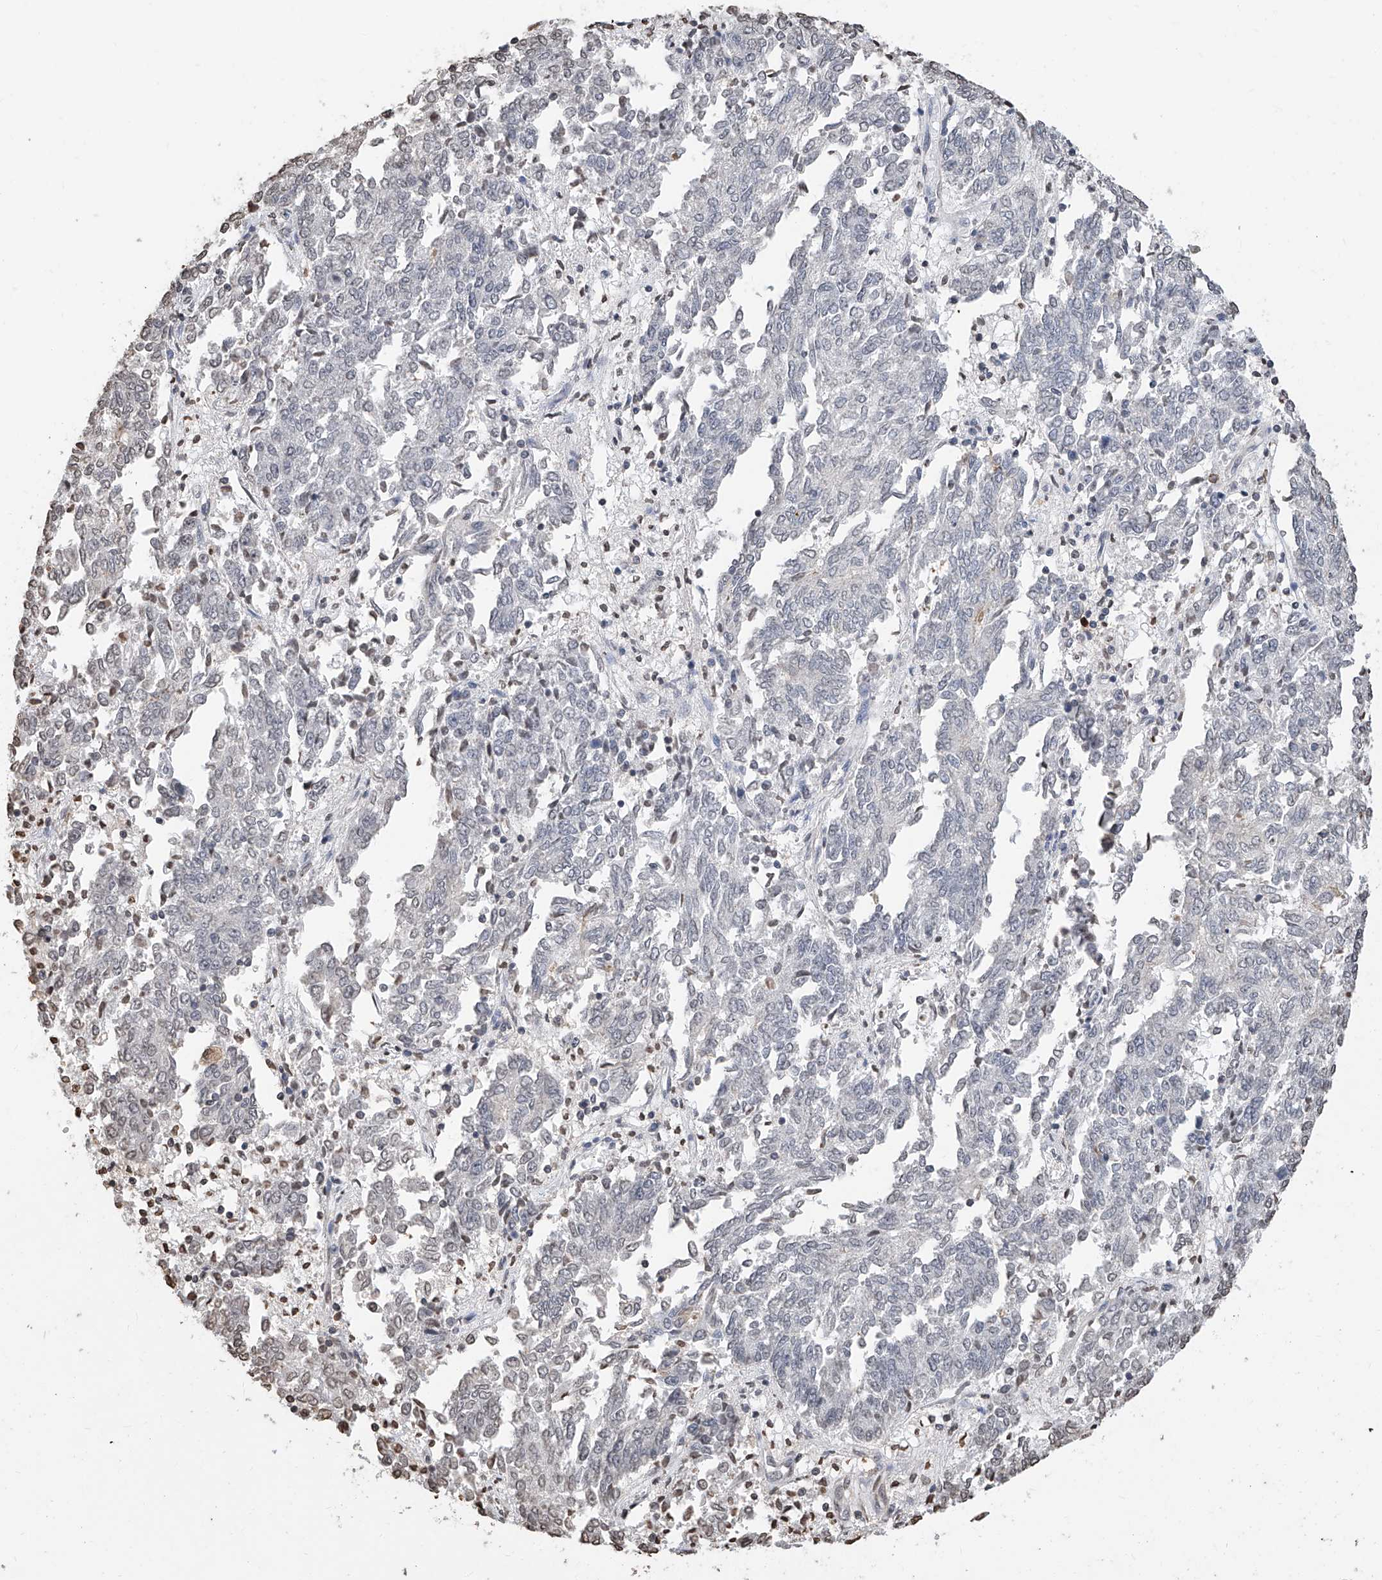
{"staining": {"intensity": "negative", "quantity": "none", "location": "none"}, "tissue": "endometrial cancer", "cell_type": "Tumor cells", "image_type": "cancer", "snomed": [{"axis": "morphology", "description": "Adenocarcinoma, NOS"}, {"axis": "topography", "description": "Endometrium"}], "caption": "Tumor cells show no significant protein staining in endometrial cancer.", "gene": "RP9", "patient": {"sex": "female", "age": 80}}